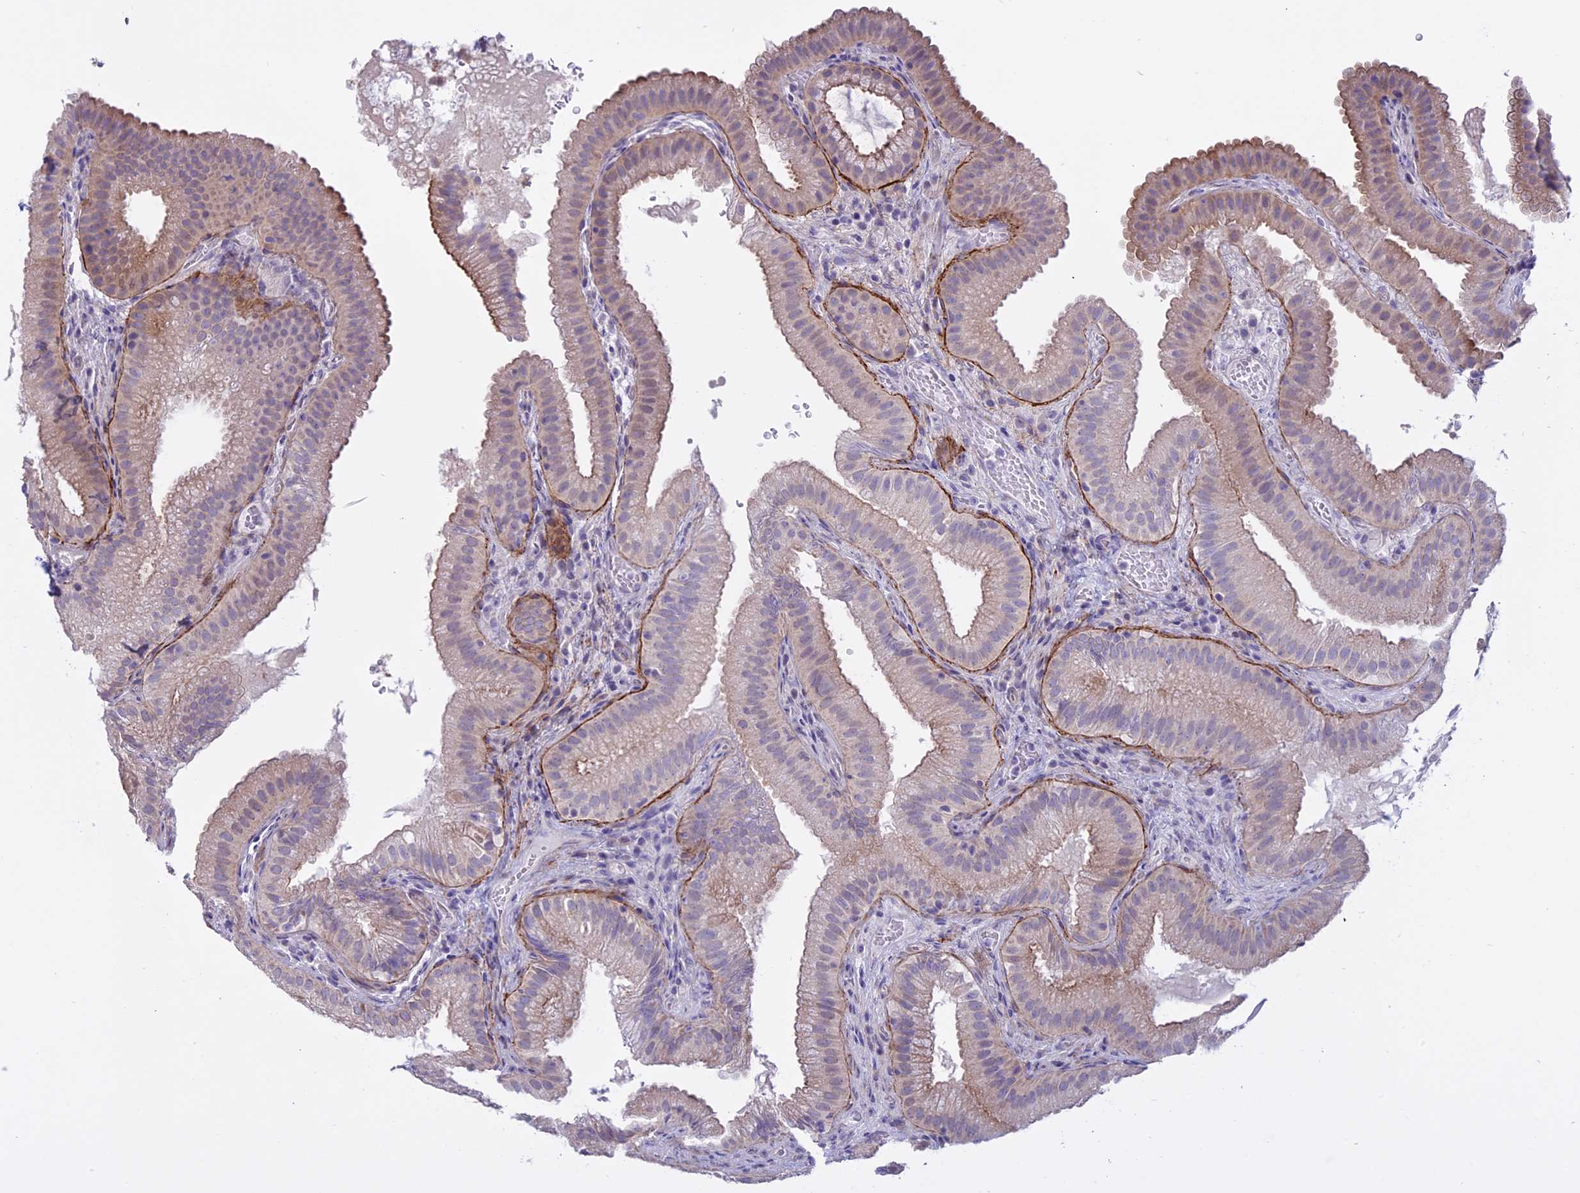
{"staining": {"intensity": "strong", "quantity": "<25%", "location": "cytoplasmic/membranous"}, "tissue": "gallbladder", "cell_type": "Glandular cells", "image_type": "normal", "snomed": [{"axis": "morphology", "description": "Normal tissue, NOS"}, {"axis": "topography", "description": "Gallbladder"}], "caption": "Protein analysis of normal gallbladder shows strong cytoplasmic/membranous expression in about <25% of glandular cells.", "gene": "SPHKAP", "patient": {"sex": "female", "age": 30}}